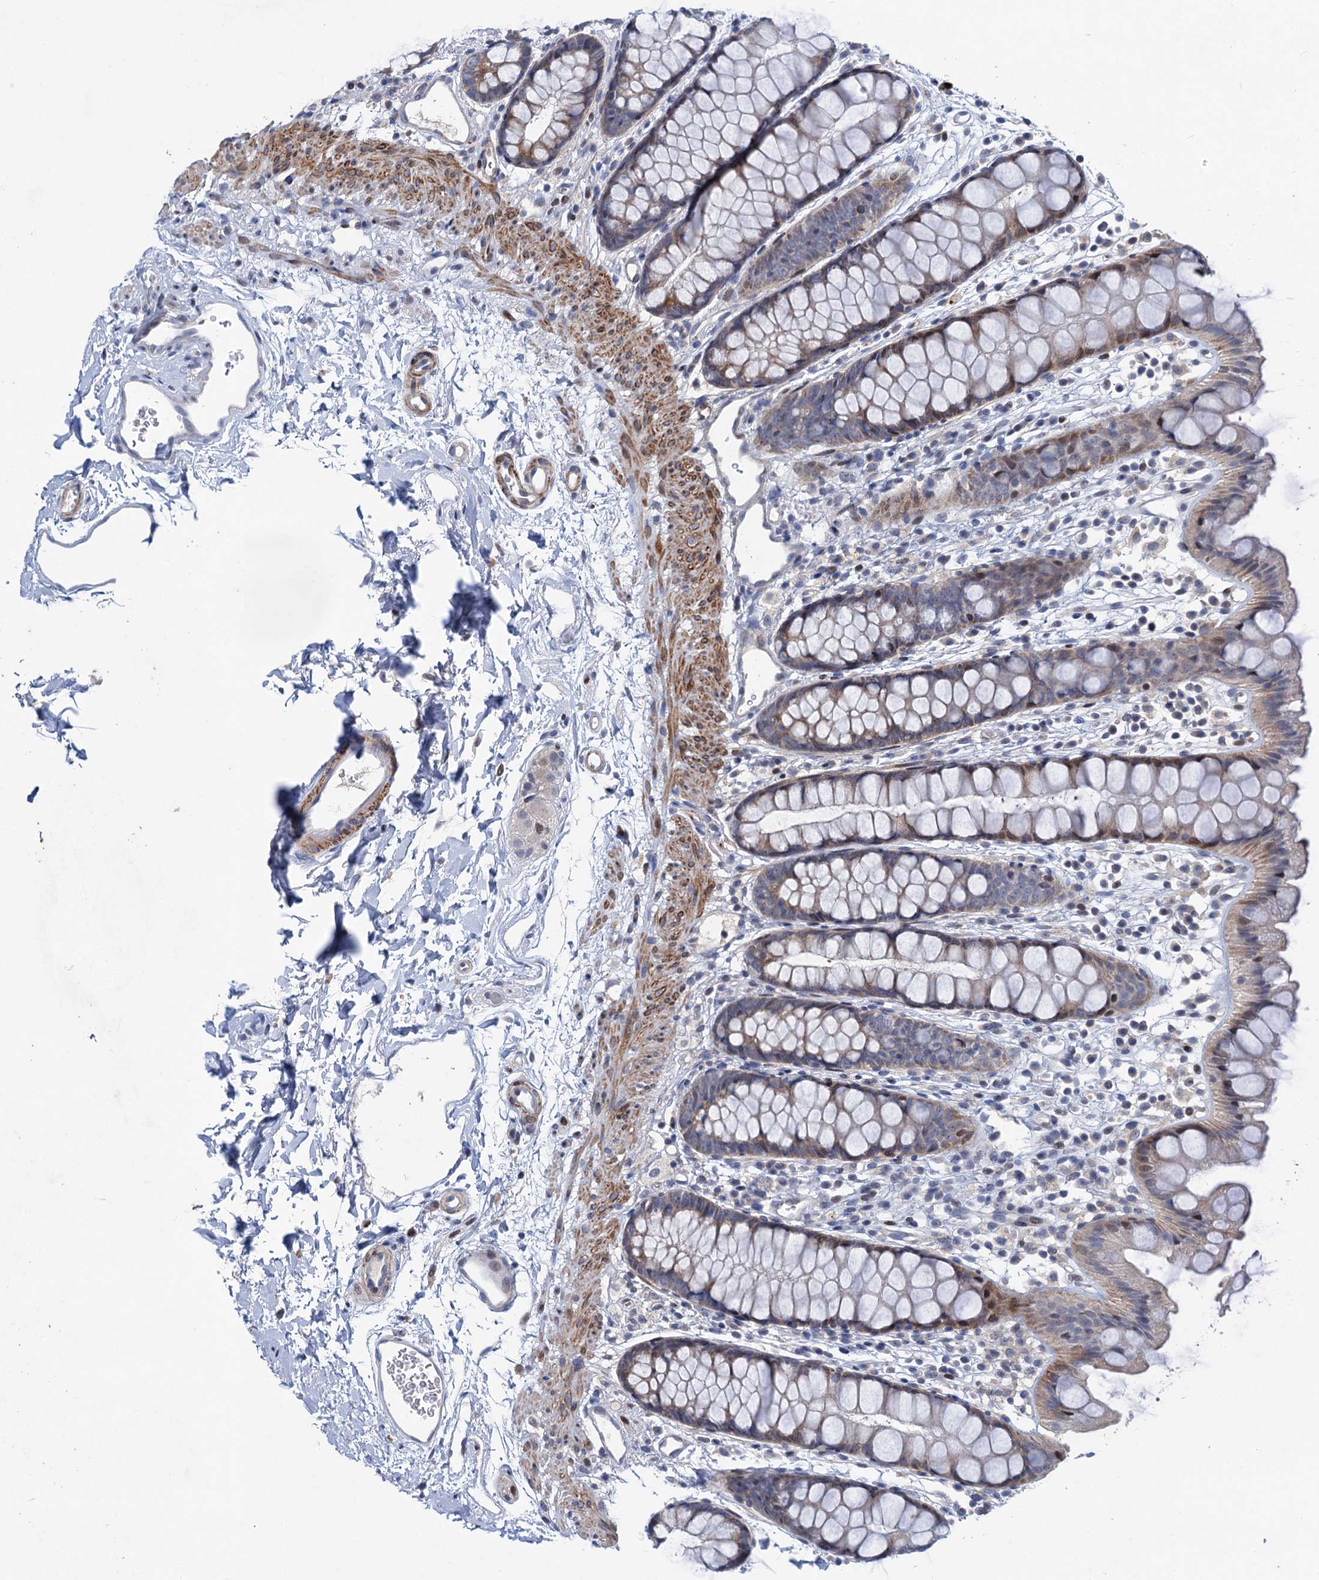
{"staining": {"intensity": "moderate", "quantity": "<25%", "location": "cytoplasmic/membranous,nuclear"}, "tissue": "rectum", "cell_type": "Glandular cells", "image_type": "normal", "snomed": [{"axis": "morphology", "description": "Normal tissue, NOS"}, {"axis": "topography", "description": "Rectum"}], "caption": "Normal rectum shows moderate cytoplasmic/membranous,nuclear staining in approximately <25% of glandular cells, visualized by immunohistochemistry.", "gene": "ESYT3", "patient": {"sex": "female", "age": 65}}